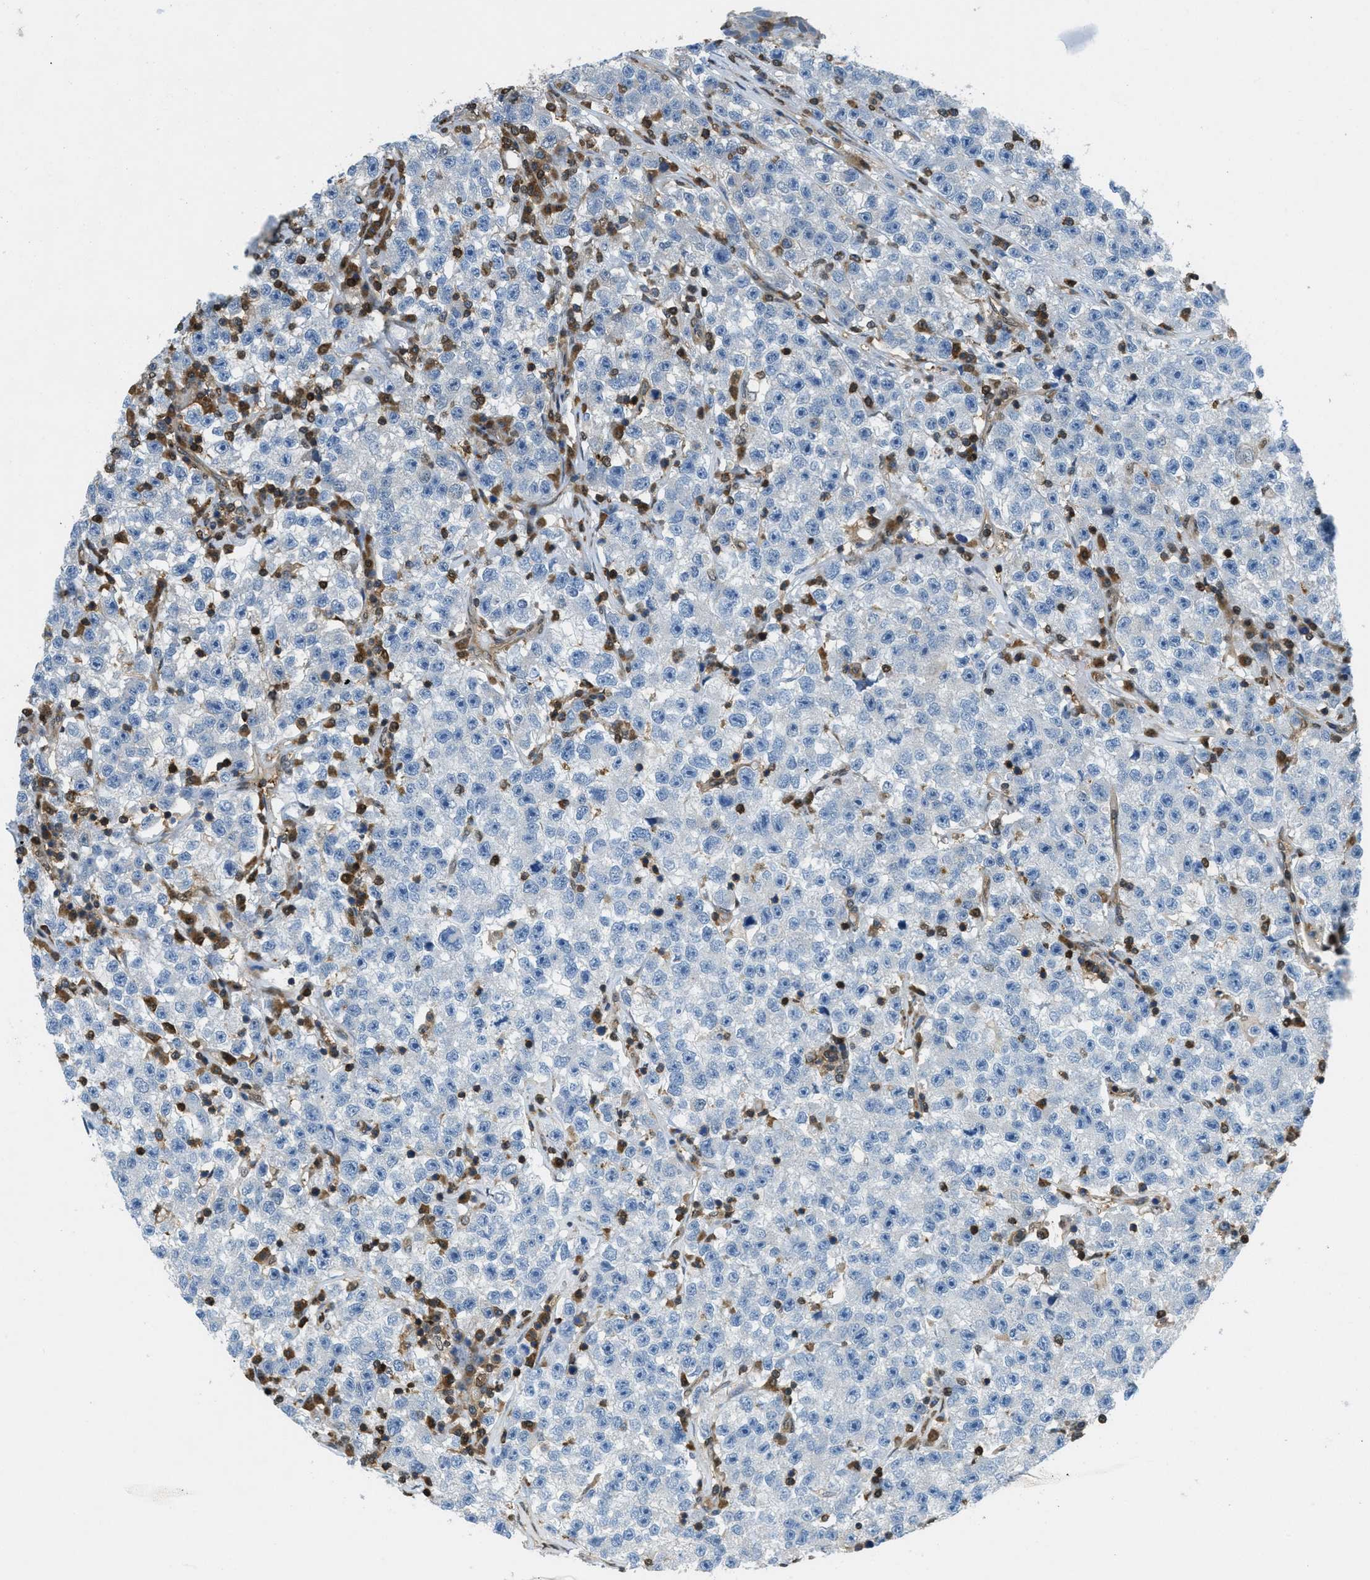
{"staining": {"intensity": "negative", "quantity": "none", "location": "none"}, "tissue": "testis cancer", "cell_type": "Tumor cells", "image_type": "cancer", "snomed": [{"axis": "morphology", "description": "Seminoma, NOS"}, {"axis": "topography", "description": "Testis"}], "caption": "IHC image of neoplastic tissue: testis seminoma stained with DAB reveals no significant protein positivity in tumor cells.", "gene": "PIP5K1C", "patient": {"sex": "male", "age": 22}}